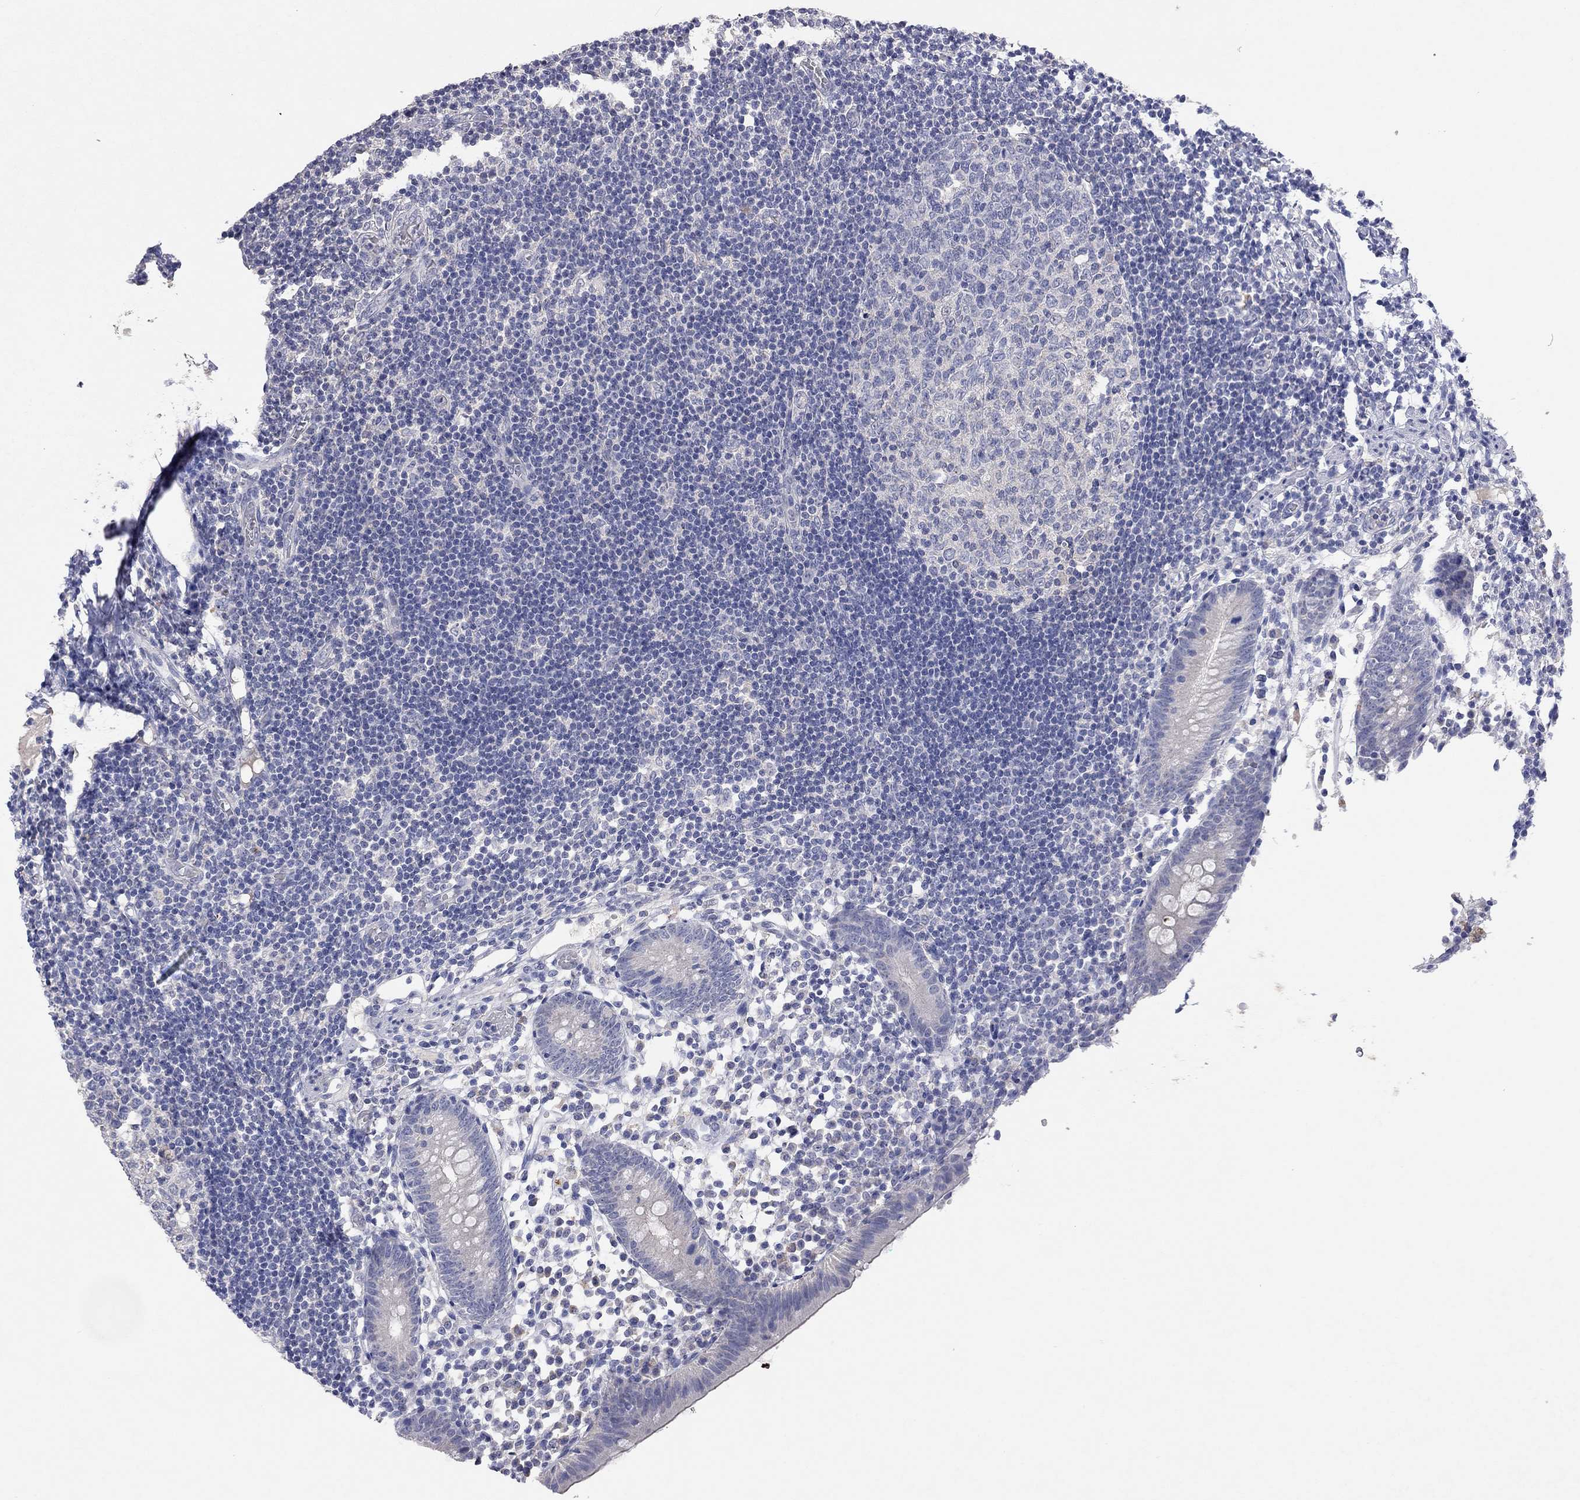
{"staining": {"intensity": "negative", "quantity": "none", "location": "none"}, "tissue": "appendix", "cell_type": "Glandular cells", "image_type": "normal", "snomed": [{"axis": "morphology", "description": "Normal tissue, NOS"}, {"axis": "topography", "description": "Appendix"}], "caption": "A photomicrograph of human appendix is negative for staining in glandular cells. Brightfield microscopy of immunohistochemistry stained with DAB (3,3'-diaminobenzidine) (brown) and hematoxylin (blue), captured at high magnification.", "gene": "MMP13", "patient": {"sex": "female", "age": 40}}